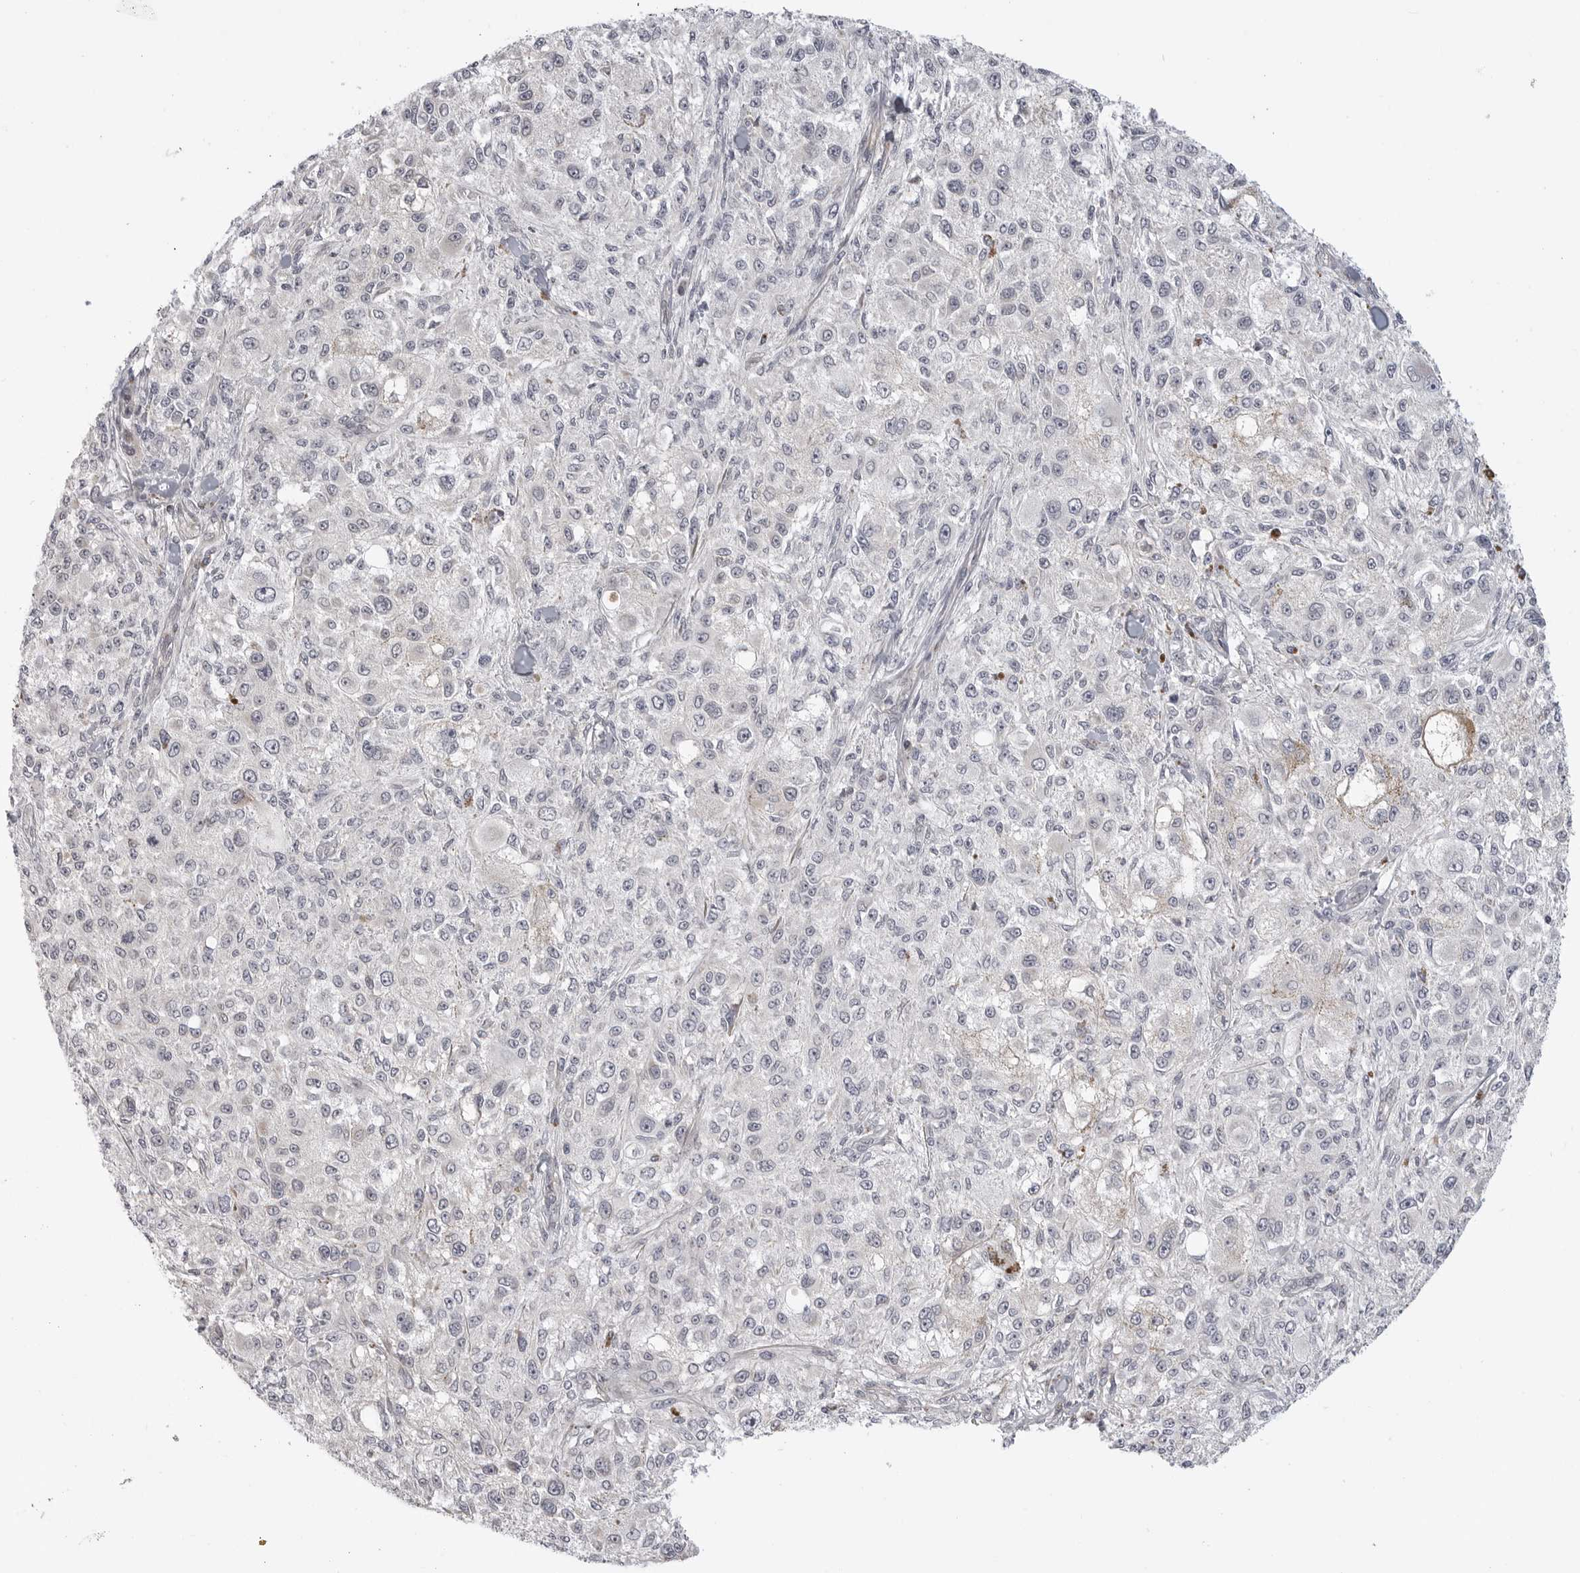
{"staining": {"intensity": "negative", "quantity": "none", "location": "none"}, "tissue": "melanoma", "cell_type": "Tumor cells", "image_type": "cancer", "snomed": [{"axis": "morphology", "description": "Necrosis, NOS"}, {"axis": "morphology", "description": "Malignant melanoma, NOS"}, {"axis": "topography", "description": "Skin"}], "caption": "DAB (3,3'-diaminobenzidine) immunohistochemical staining of malignant melanoma demonstrates no significant staining in tumor cells. The staining is performed using DAB brown chromogen with nuclei counter-stained in using hematoxylin.", "gene": "MAP7D1", "patient": {"sex": "female", "age": 87}}